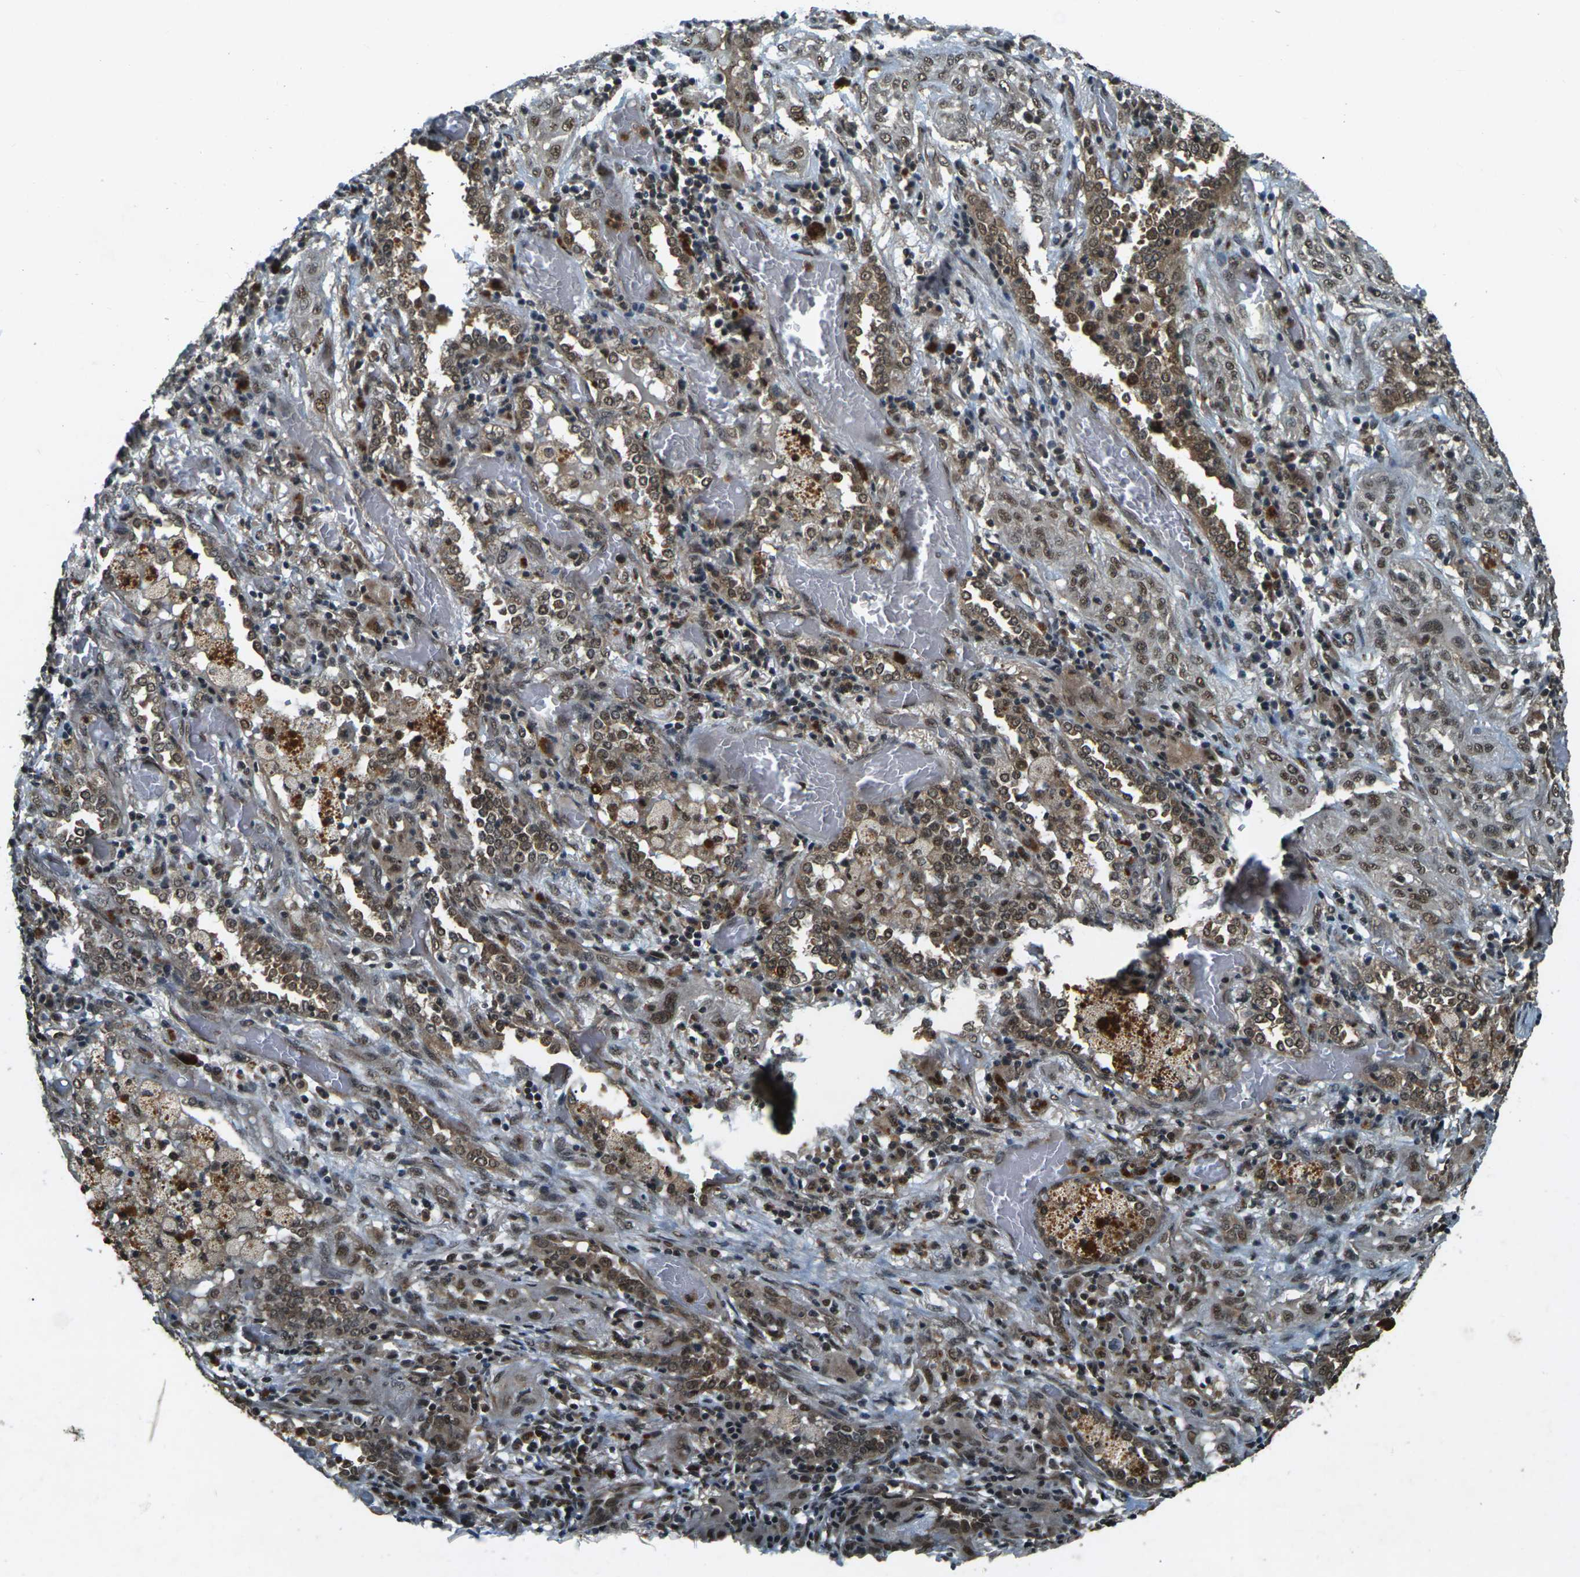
{"staining": {"intensity": "moderate", "quantity": ">75%", "location": "cytoplasmic/membranous,nuclear"}, "tissue": "lung cancer", "cell_type": "Tumor cells", "image_type": "cancer", "snomed": [{"axis": "morphology", "description": "Squamous cell carcinoma, NOS"}, {"axis": "topography", "description": "Lung"}], "caption": "A brown stain shows moderate cytoplasmic/membranous and nuclear positivity of a protein in human lung cancer tumor cells.", "gene": "NR4A2", "patient": {"sex": "female", "age": 47}}